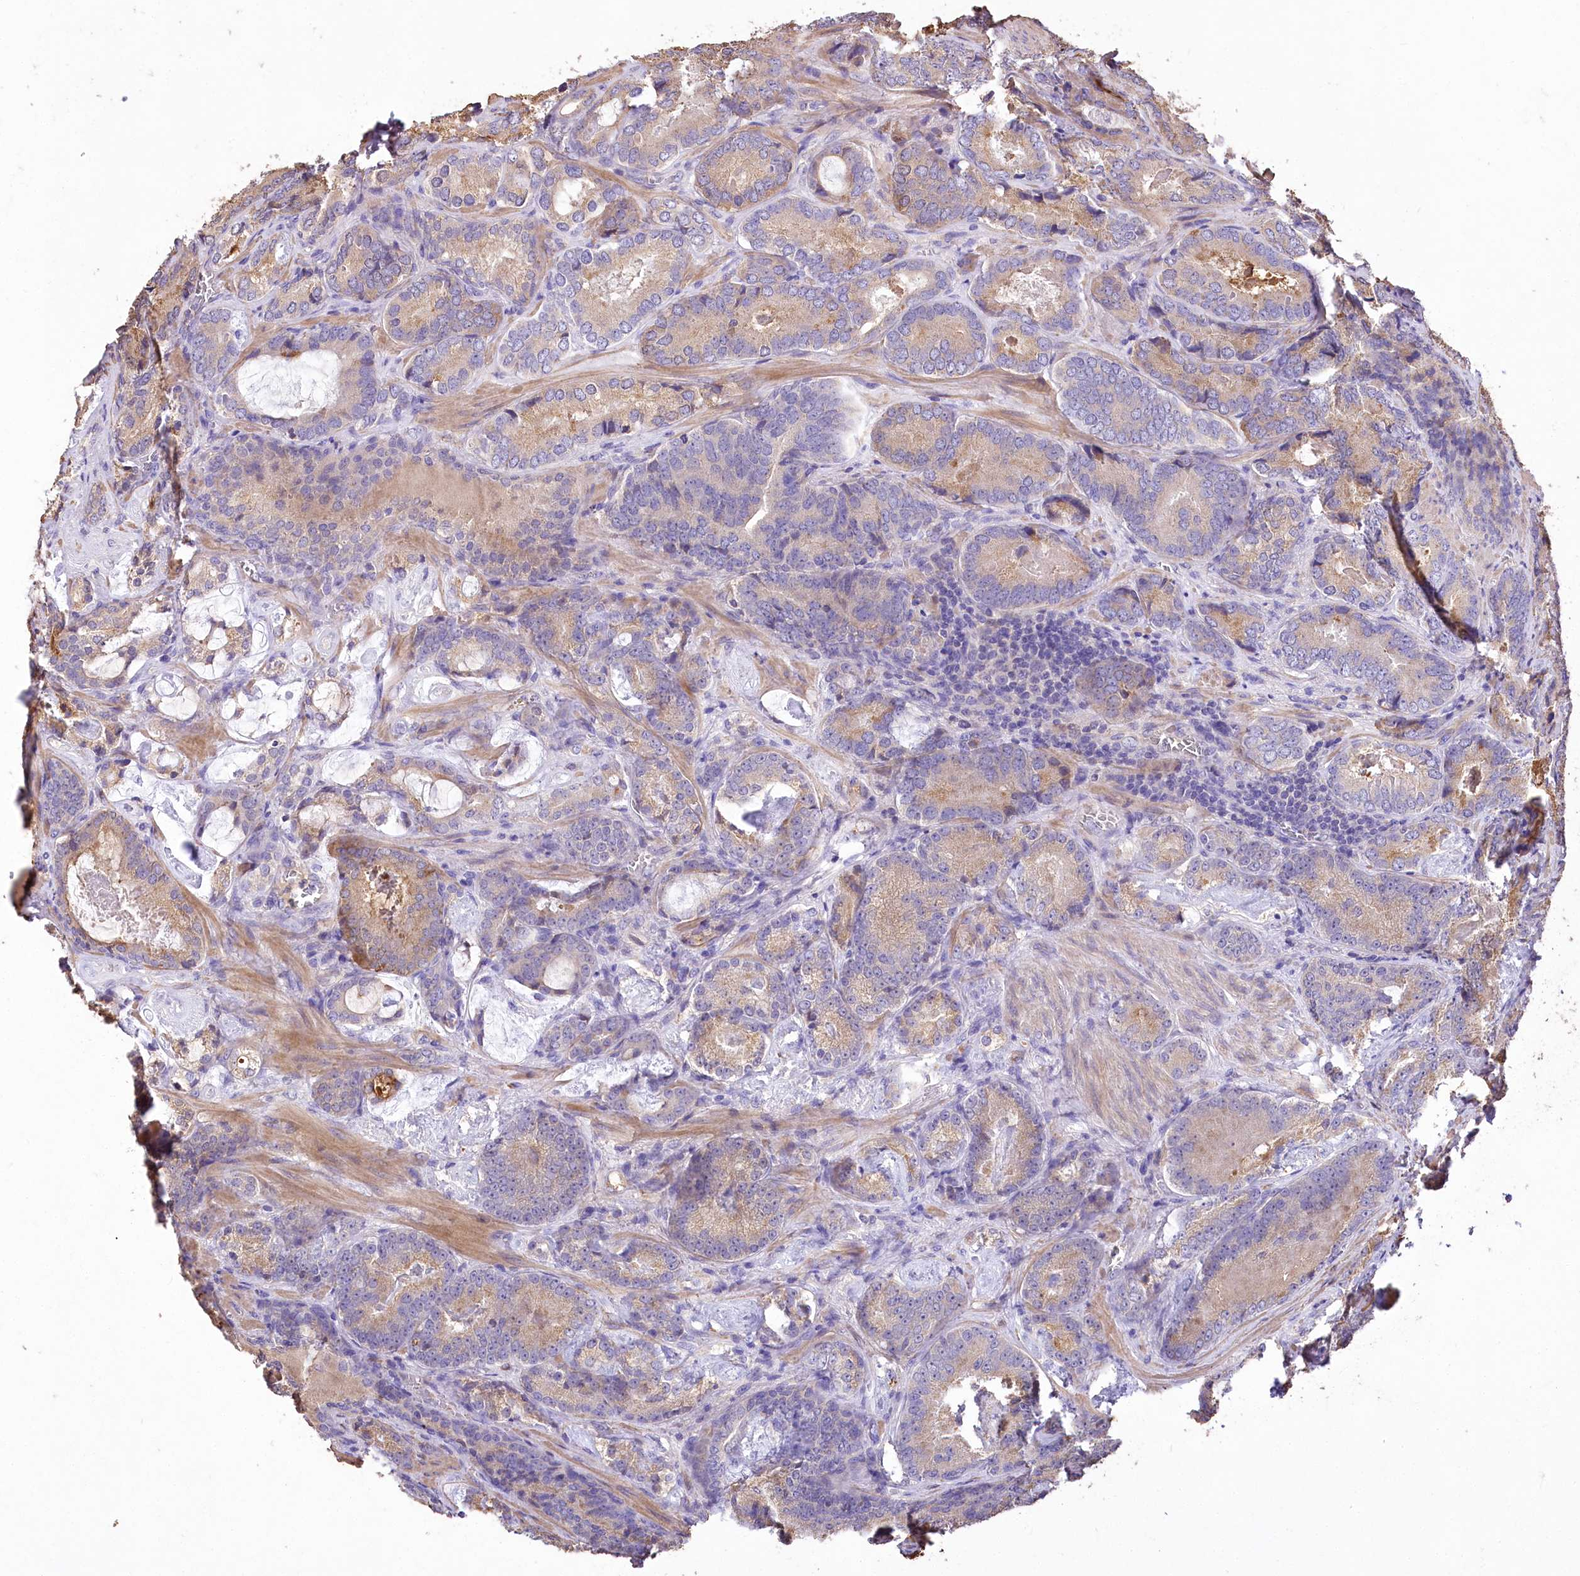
{"staining": {"intensity": "weak", "quantity": "25%-75%", "location": "cytoplasmic/membranous"}, "tissue": "prostate cancer", "cell_type": "Tumor cells", "image_type": "cancer", "snomed": [{"axis": "morphology", "description": "Adenocarcinoma, Low grade"}, {"axis": "topography", "description": "Prostate"}], "caption": "Immunohistochemical staining of prostate low-grade adenocarcinoma shows weak cytoplasmic/membranous protein staining in about 25%-75% of tumor cells.", "gene": "PCYOX1L", "patient": {"sex": "male", "age": 60}}